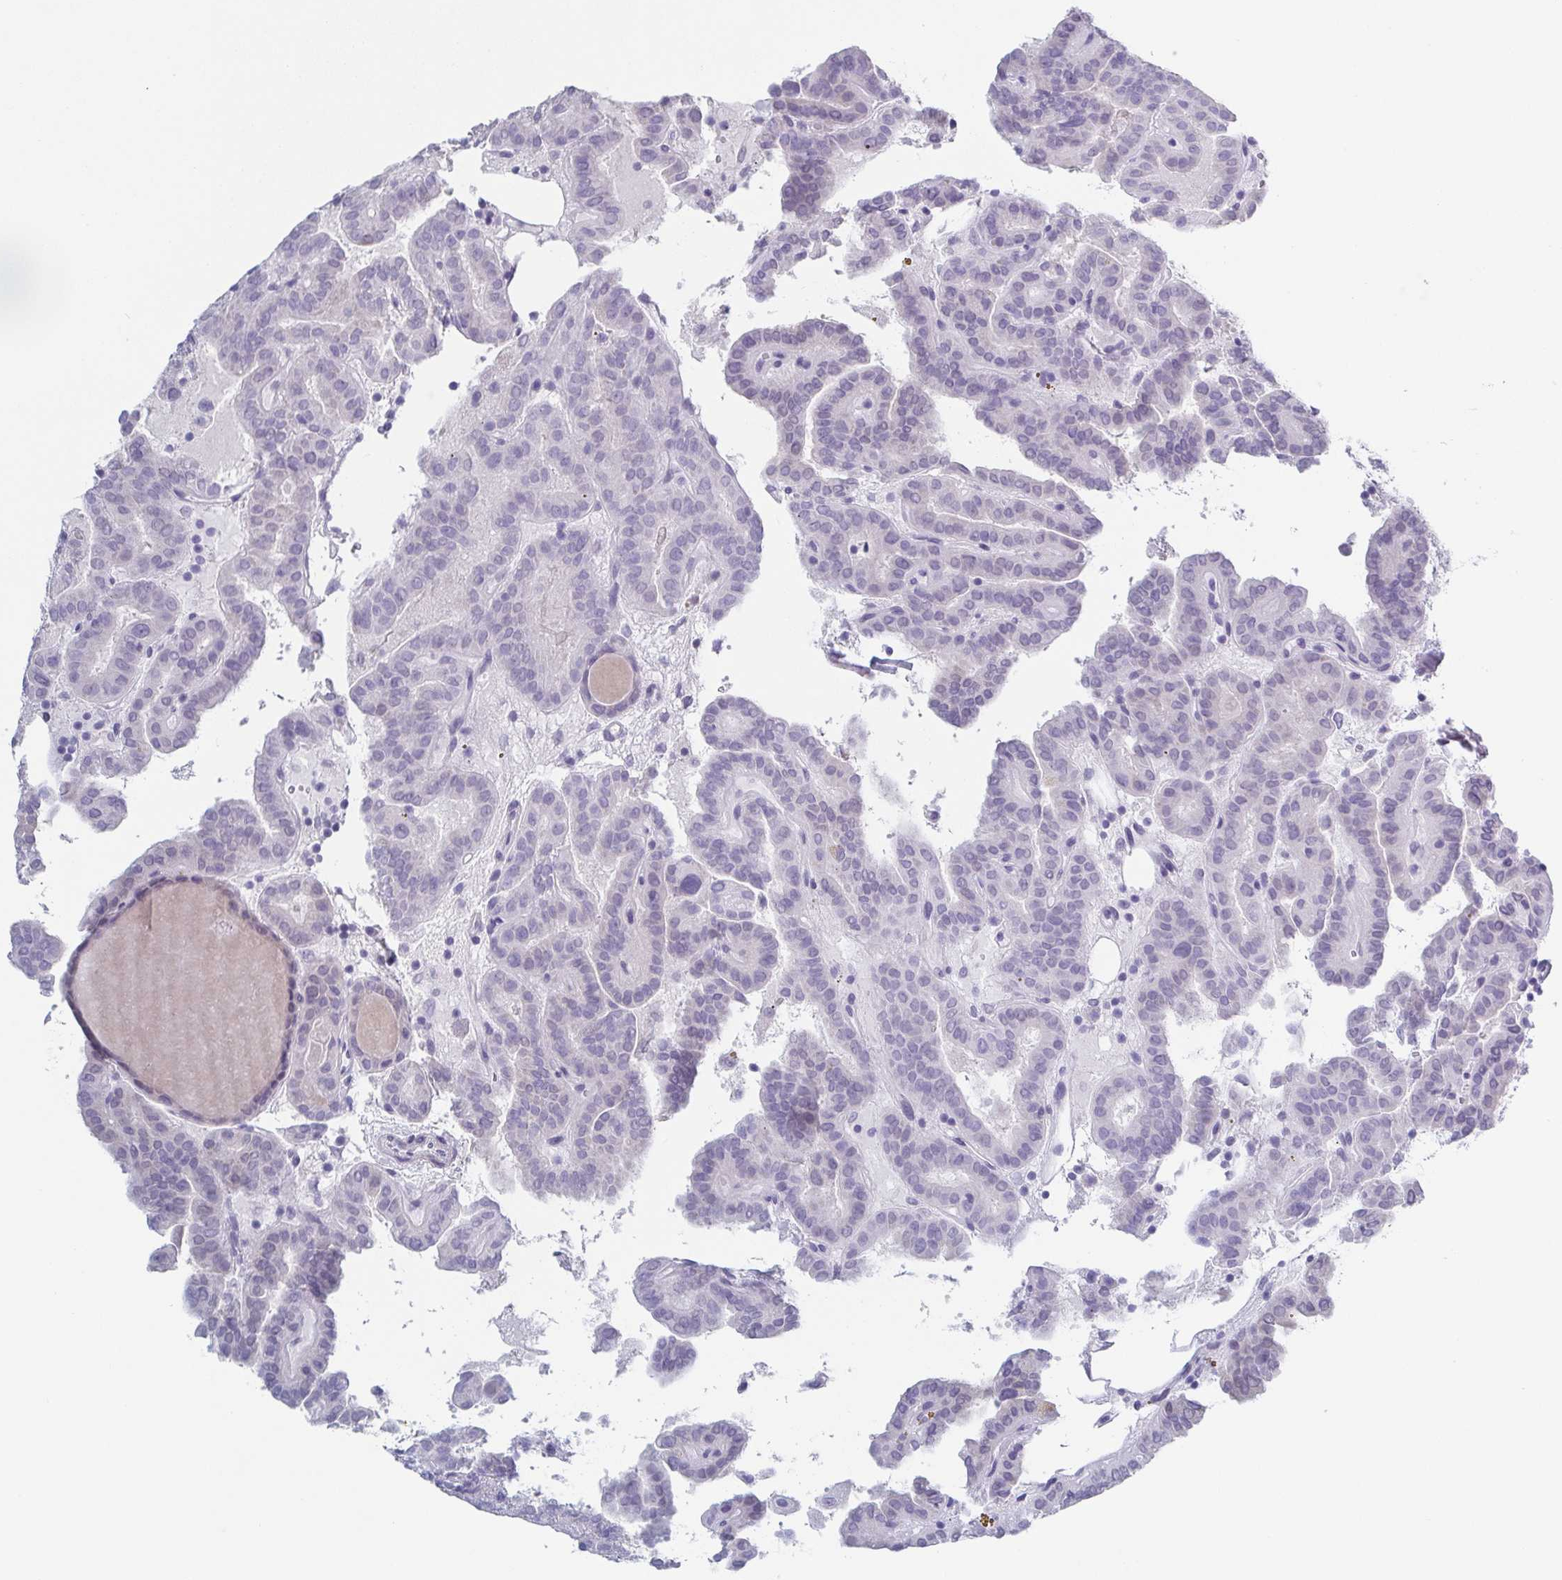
{"staining": {"intensity": "negative", "quantity": "none", "location": "none"}, "tissue": "thyroid cancer", "cell_type": "Tumor cells", "image_type": "cancer", "snomed": [{"axis": "morphology", "description": "Papillary adenocarcinoma, NOS"}, {"axis": "topography", "description": "Thyroid gland"}], "caption": "Immunohistochemical staining of human thyroid papillary adenocarcinoma reveals no significant staining in tumor cells.", "gene": "TMEM92", "patient": {"sex": "female", "age": 46}}